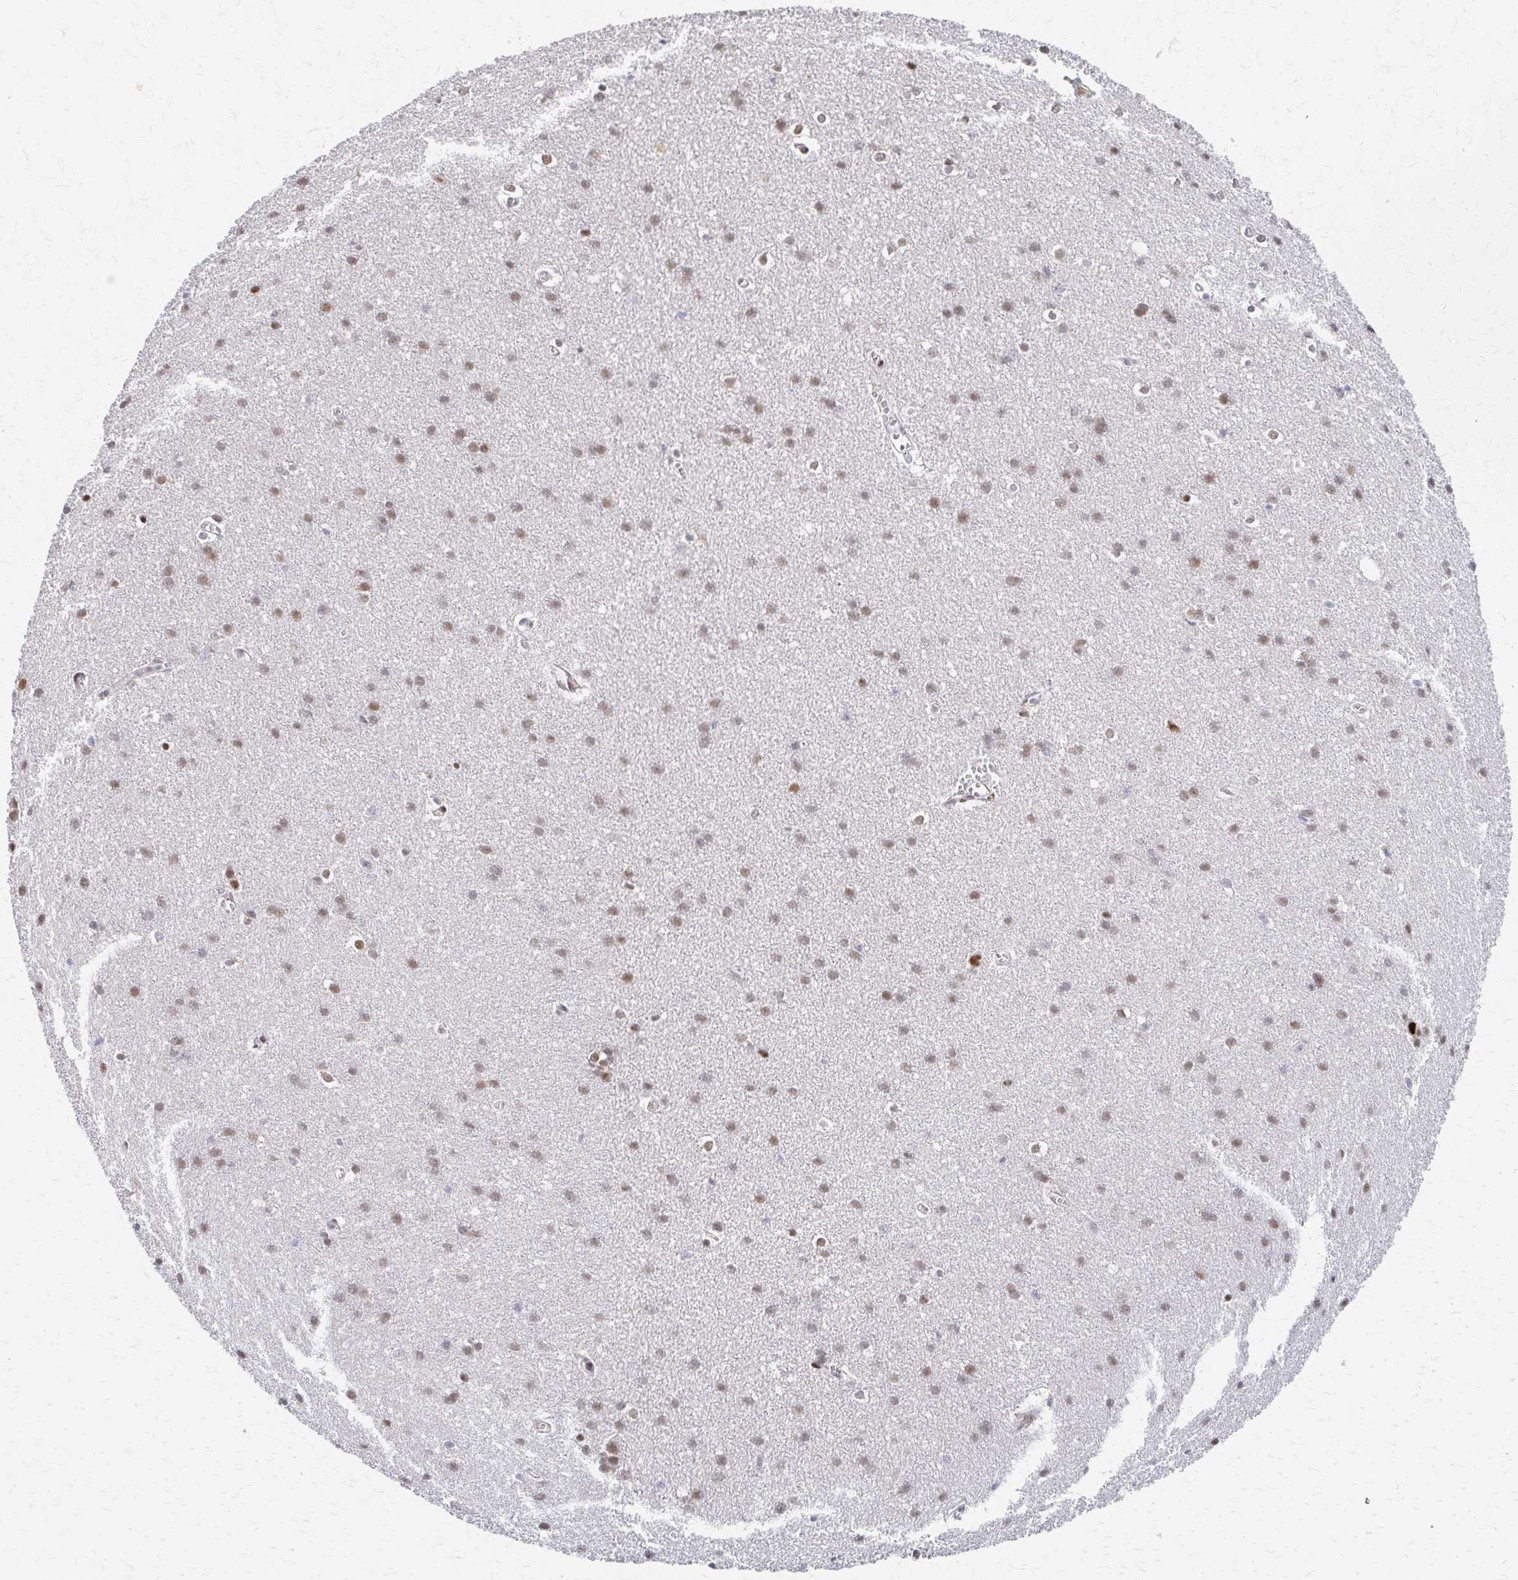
{"staining": {"intensity": "negative", "quantity": "none", "location": "none"}, "tissue": "cerebral cortex", "cell_type": "Endothelial cells", "image_type": "normal", "snomed": [{"axis": "morphology", "description": "Normal tissue, NOS"}, {"axis": "topography", "description": "Cerebral cortex"}], "caption": "Histopathology image shows no significant protein expression in endothelial cells of benign cerebral cortex.", "gene": "PSMD7", "patient": {"sex": "male", "age": 37}}